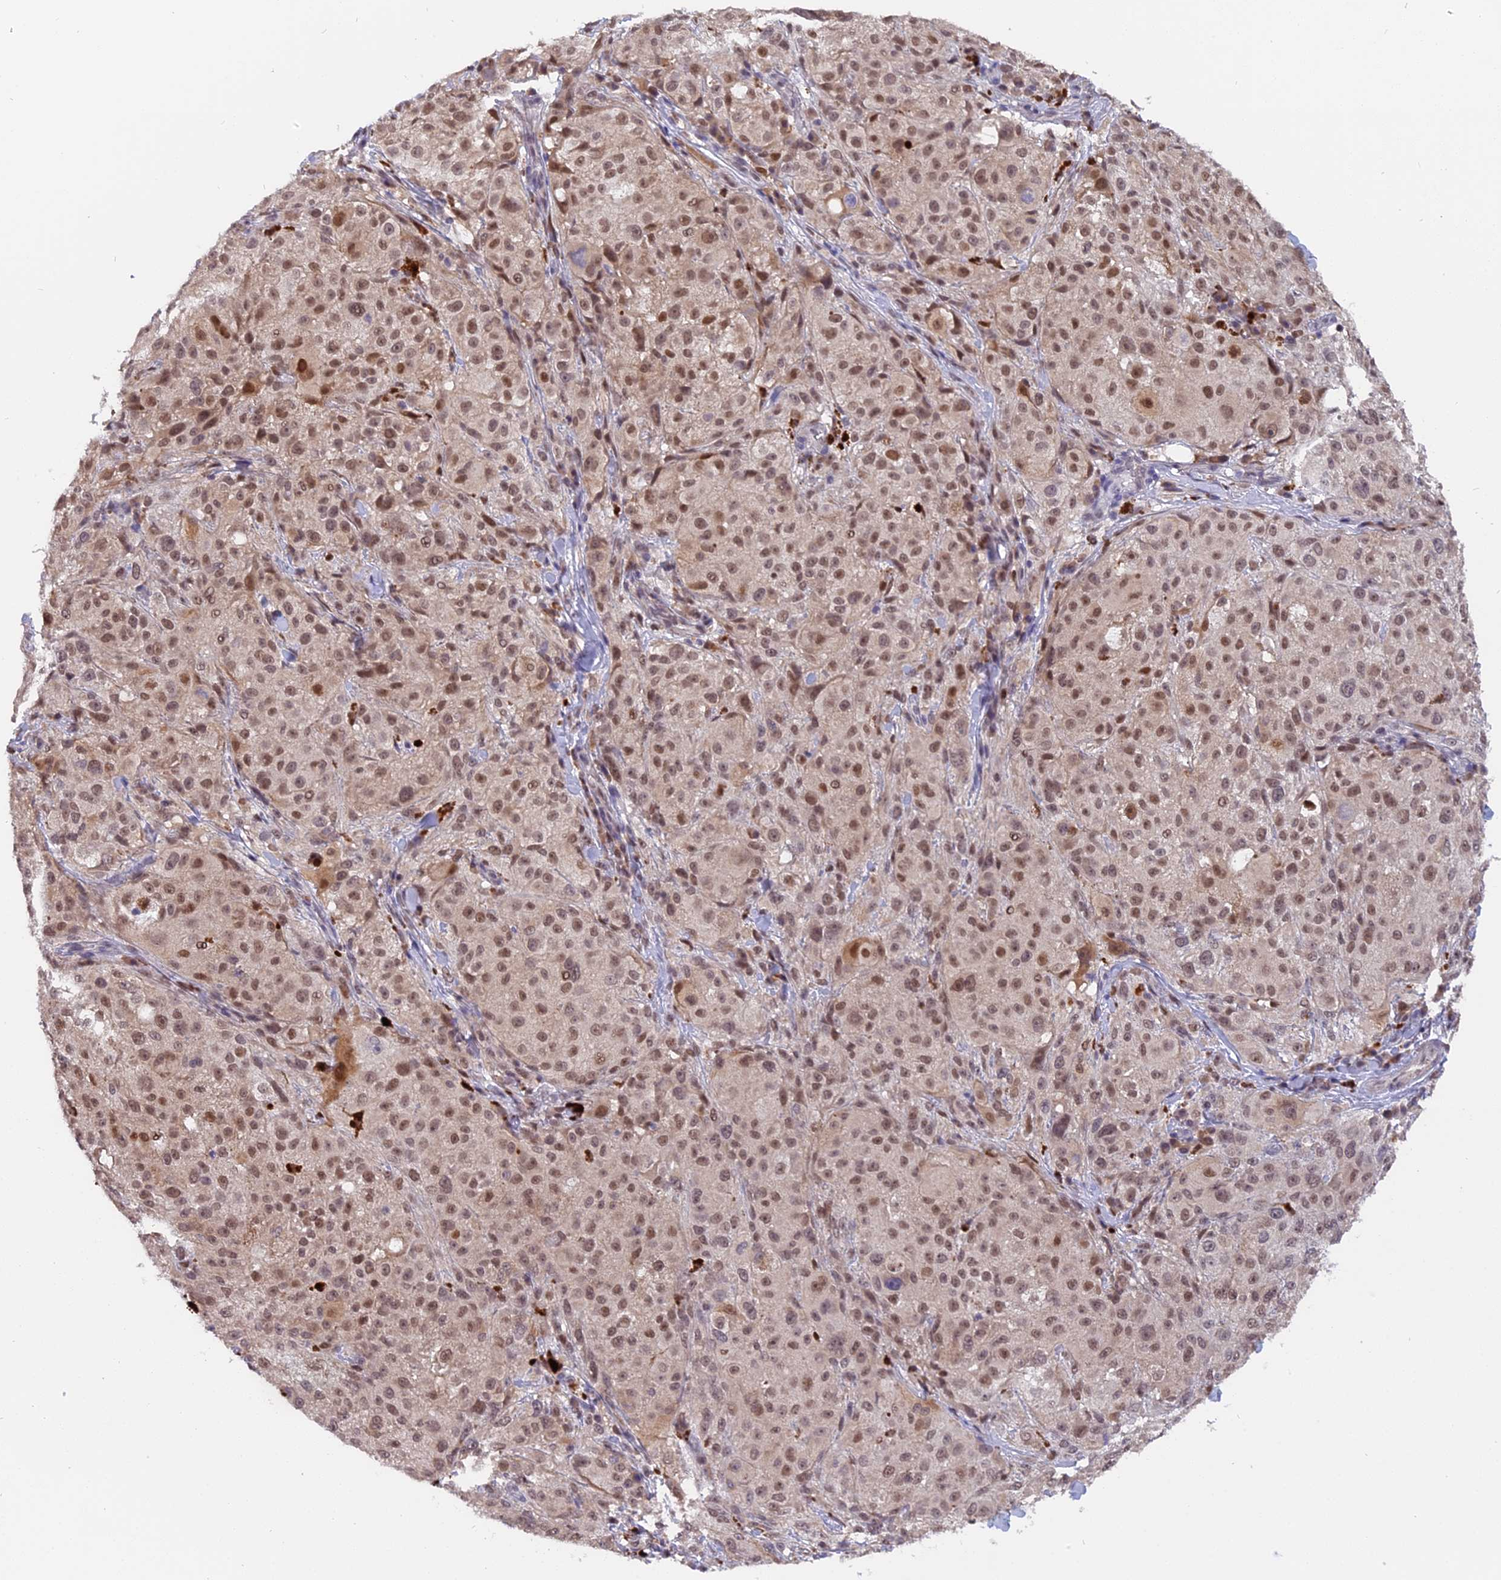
{"staining": {"intensity": "moderate", "quantity": ">75%", "location": "nuclear"}, "tissue": "melanoma", "cell_type": "Tumor cells", "image_type": "cancer", "snomed": [{"axis": "morphology", "description": "Necrosis, NOS"}, {"axis": "morphology", "description": "Malignant melanoma, NOS"}, {"axis": "topography", "description": "Skin"}], "caption": "Tumor cells reveal medium levels of moderate nuclear positivity in about >75% of cells in malignant melanoma. Immunohistochemistry (ihc) stains the protein in brown and the nuclei are stained blue.", "gene": "FAM118B", "patient": {"sex": "female", "age": 87}}